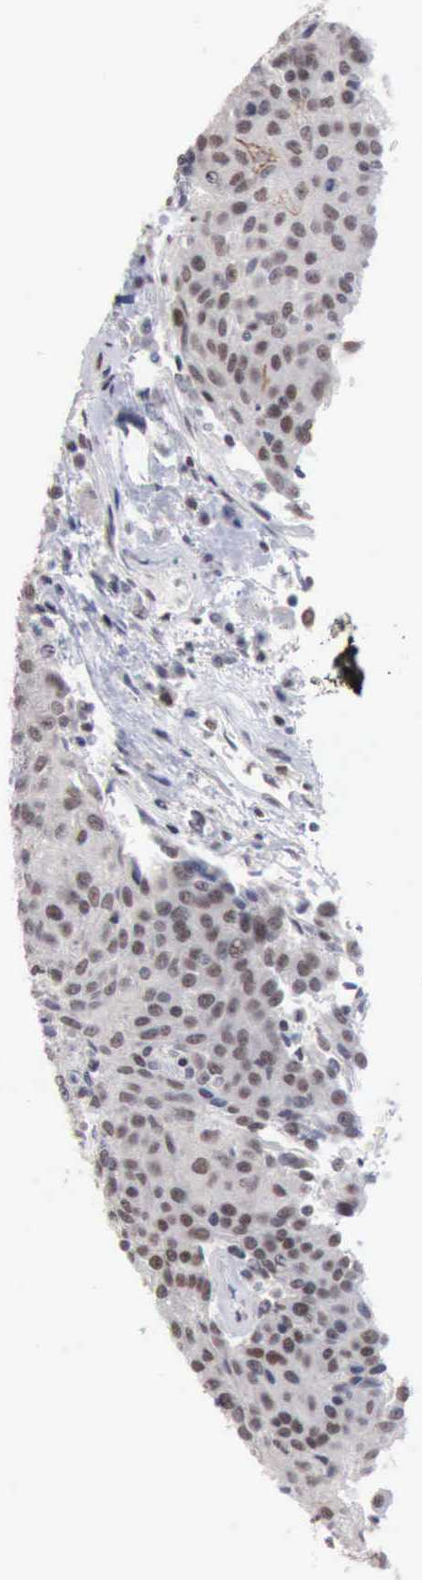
{"staining": {"intensity": "moderate", "quantity": ">75%", "location": "nuclear"}, "tissue": "urothelial cancer", "cell_type": "Tumor cells", "image_type": "cancer", "snomed": [{"axis": "morphology", "description": "Urothelial carcinoma, High grade"}, {"axis": "topography", "description": "Urinary bladder"}], "caption": "Immunohistochemical staining of human high-grade urothelial carcinoma displays medium levels of moderate nuclear protein positivity in about >75% of tumor cells.", "gene": "TAF1", "patient": {"sex": "female", "age": 85}}